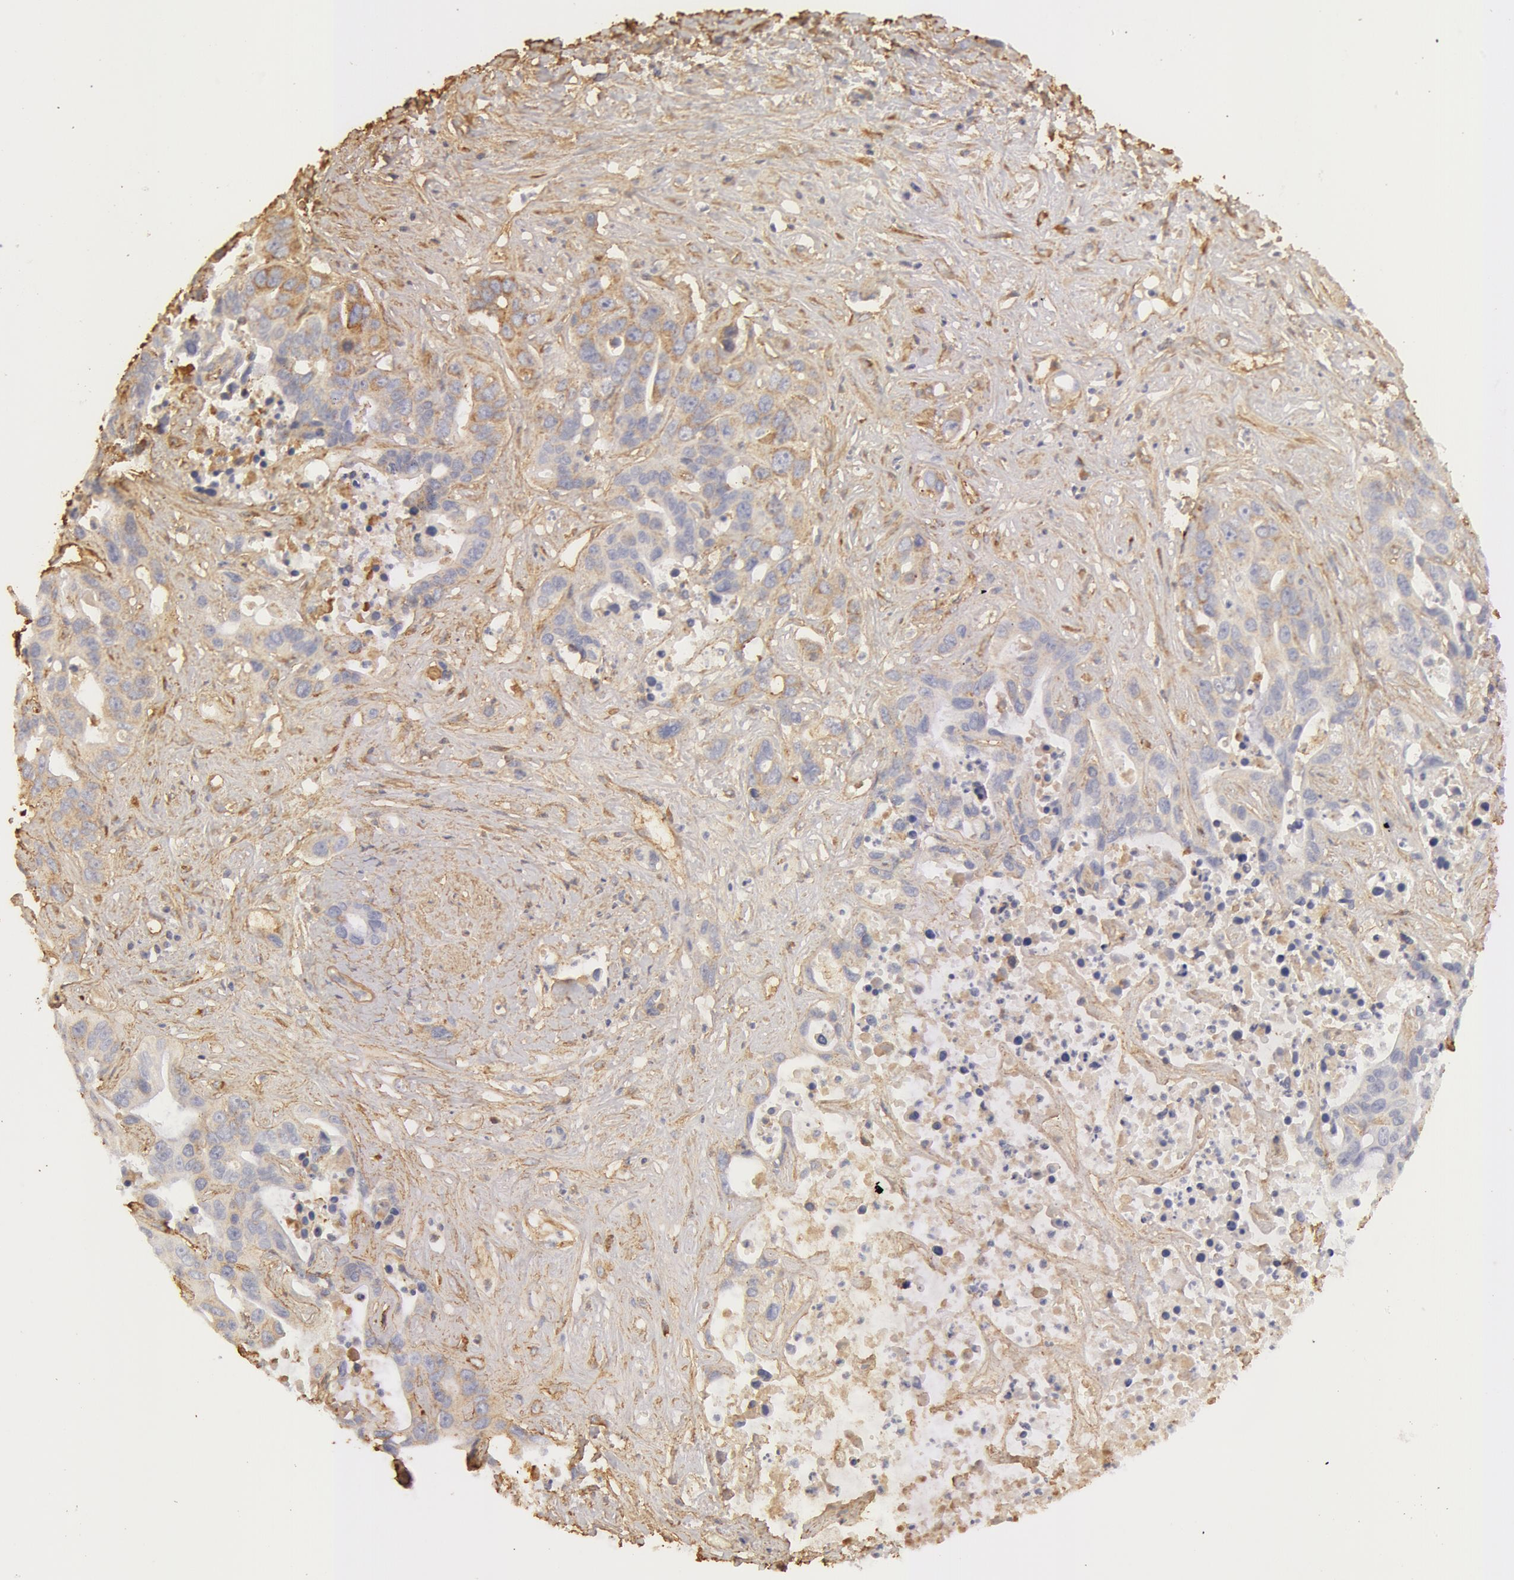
{"staining": {"intensity": "moderate", "quantity": "<25%", "location": "cytoplasmic/membranous"}, "tissue": "liver cancer", "cell_type": "Tumor cells", "image_type": "cancer", "snomed": [{"axis": "morphology", "description": "Cholangiocarcinoma"}, {"axis": "topography", "description": "Liver"}], "caption": "Immunohistochemistry (IHC) photomicrograph of human liver cholangiocarcinoma stained for a protein (brown), which reveals low levels of moderate cytoplasmic/membranous expression in approximately <25% of tumor cells.", "gene": "COL4A1", "patient": {"sex": "female", "age": 65}}